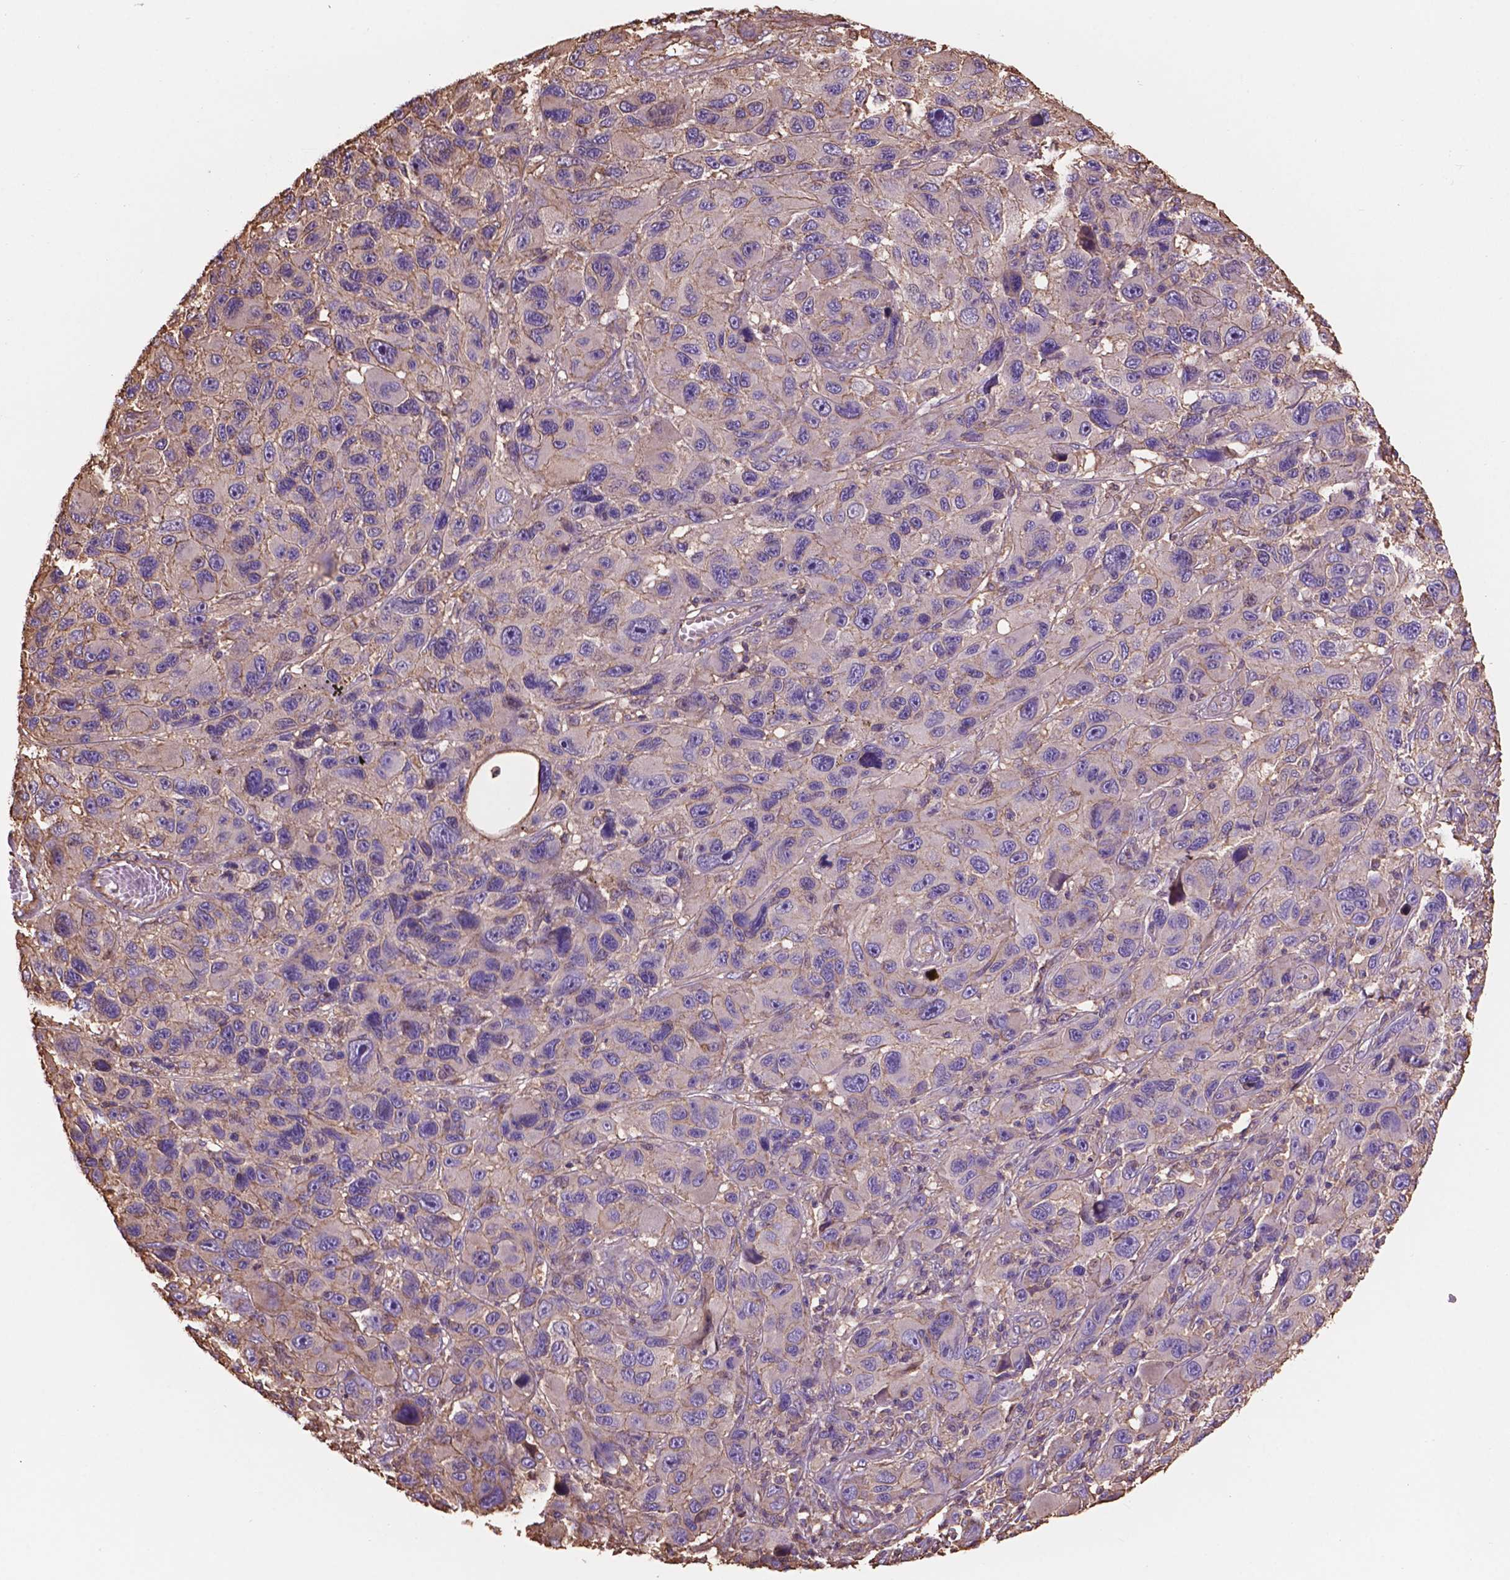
{"staining": {"intensity": "negative", "quantity": "none", "location": "none"}, "tissue": "melanoma", "cell_type": "Tumor cells", "image_type": "cancer", "snomed": [{"axis": "morphology", "description": "Malignant melanoma, NOS"}, {"axis": "topography", "description": "Skin"}], "caption": "IHC histopathology image of human malignant melanoma stained for a protein (brown), which exhibits no expression in tumor cells. (Immunohistochemistry (ihc), brightfield microscopy, high magnification).", "gene": "NIPA2", "patient": {"sex": "male", "age": 53}}